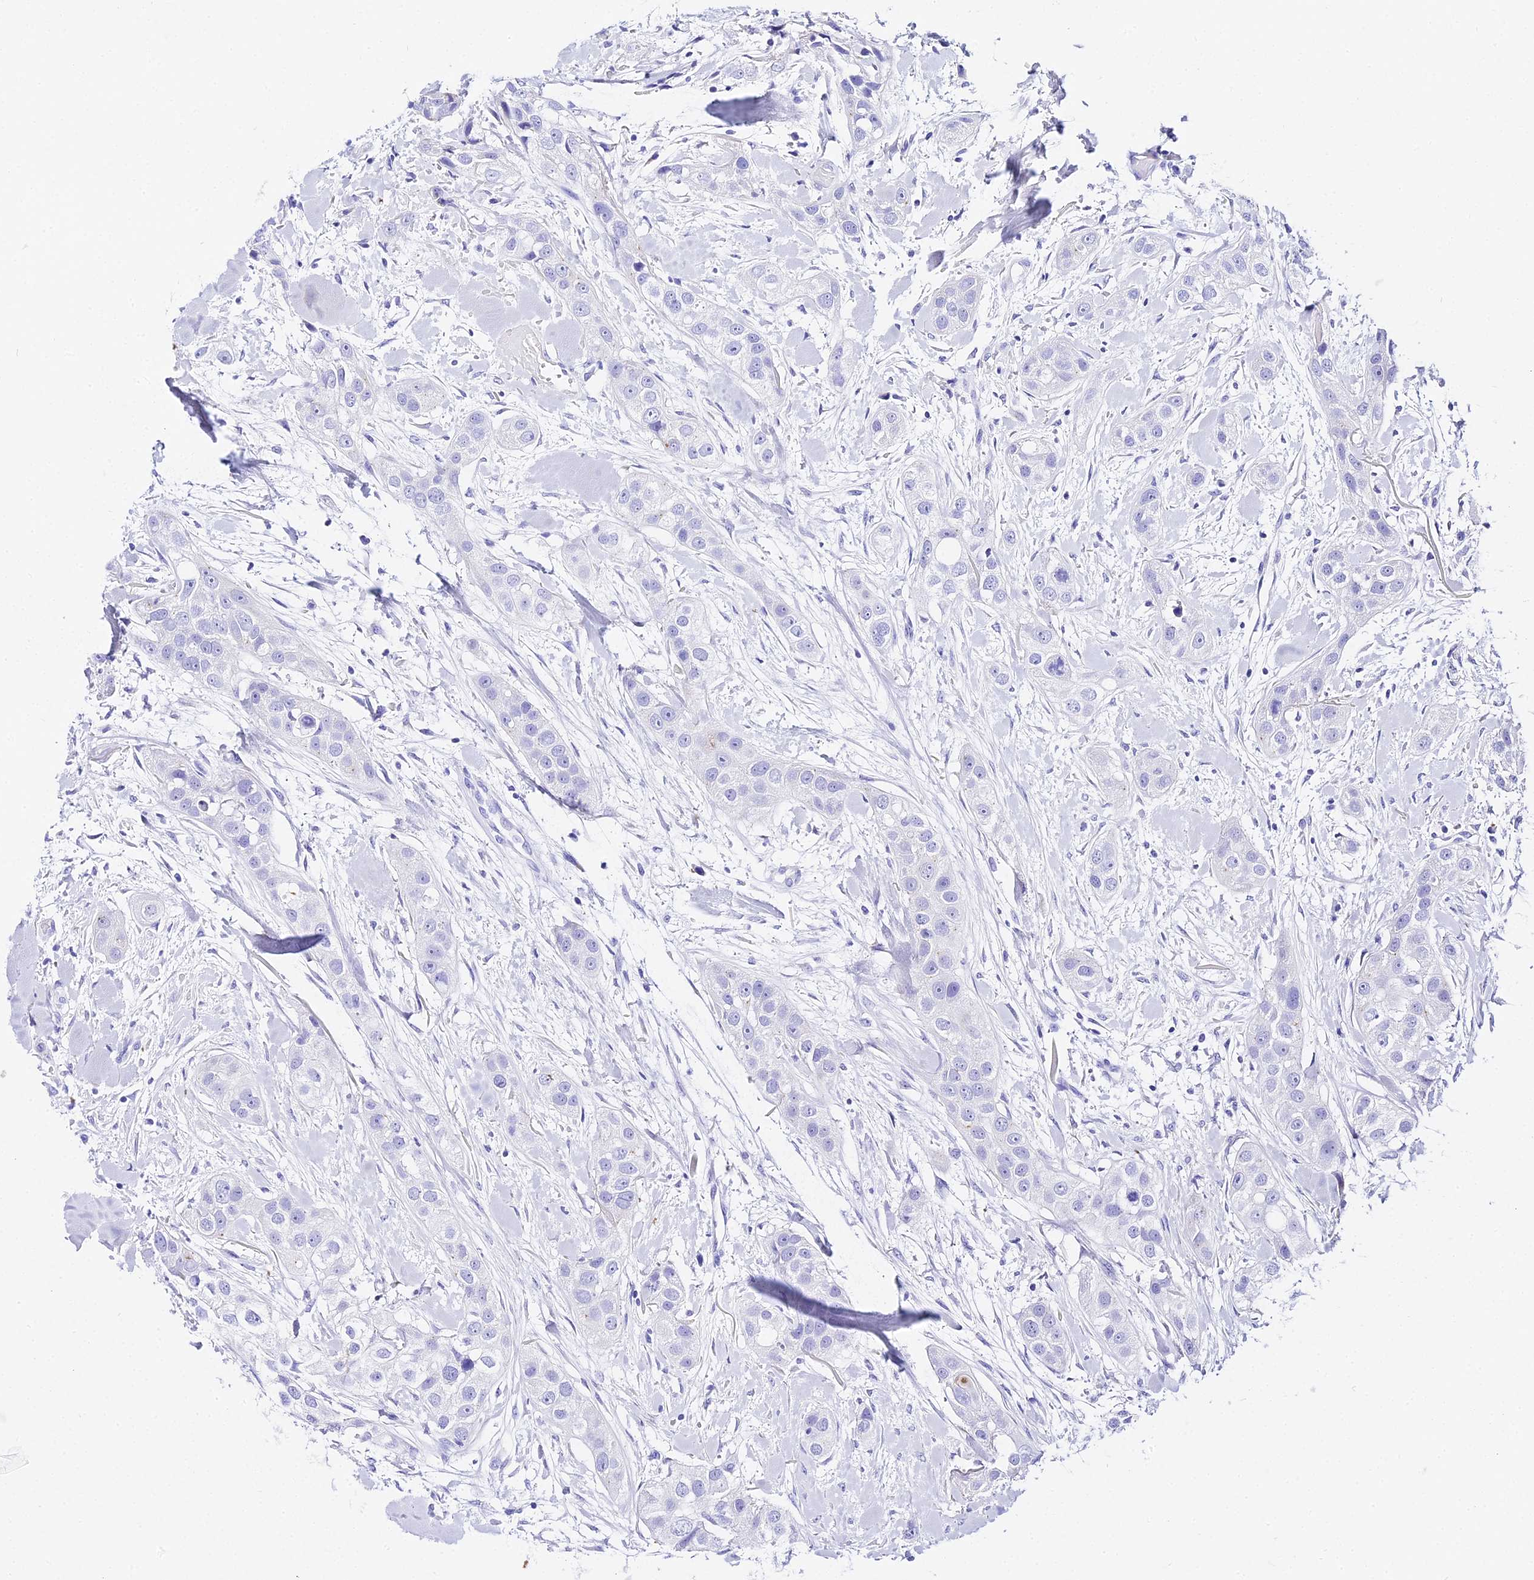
{"staining": {"intensity": "negative", "quantity": "none", "location": "none"}, "tissue": "head and neck cancer", "cell_type": "Tumor cells", "image_type": "cancer", "snomed": [{"axis": "morphology", "description": "Normal tissue, NOS"}, {"axis": "morphology", "description": "Squamous cell carcinoma, NOS"}, {"axis": "topography", "description": "Skeletal muscle"}, {"axis": "topography", "description": "Head-Neck"}], "caption": "Tumor cells are negative for brown protein staining in head and neck squamous cell carcinoma.", "gene": "TRMT44", "patient": {"sex": "male", "age": 51}}